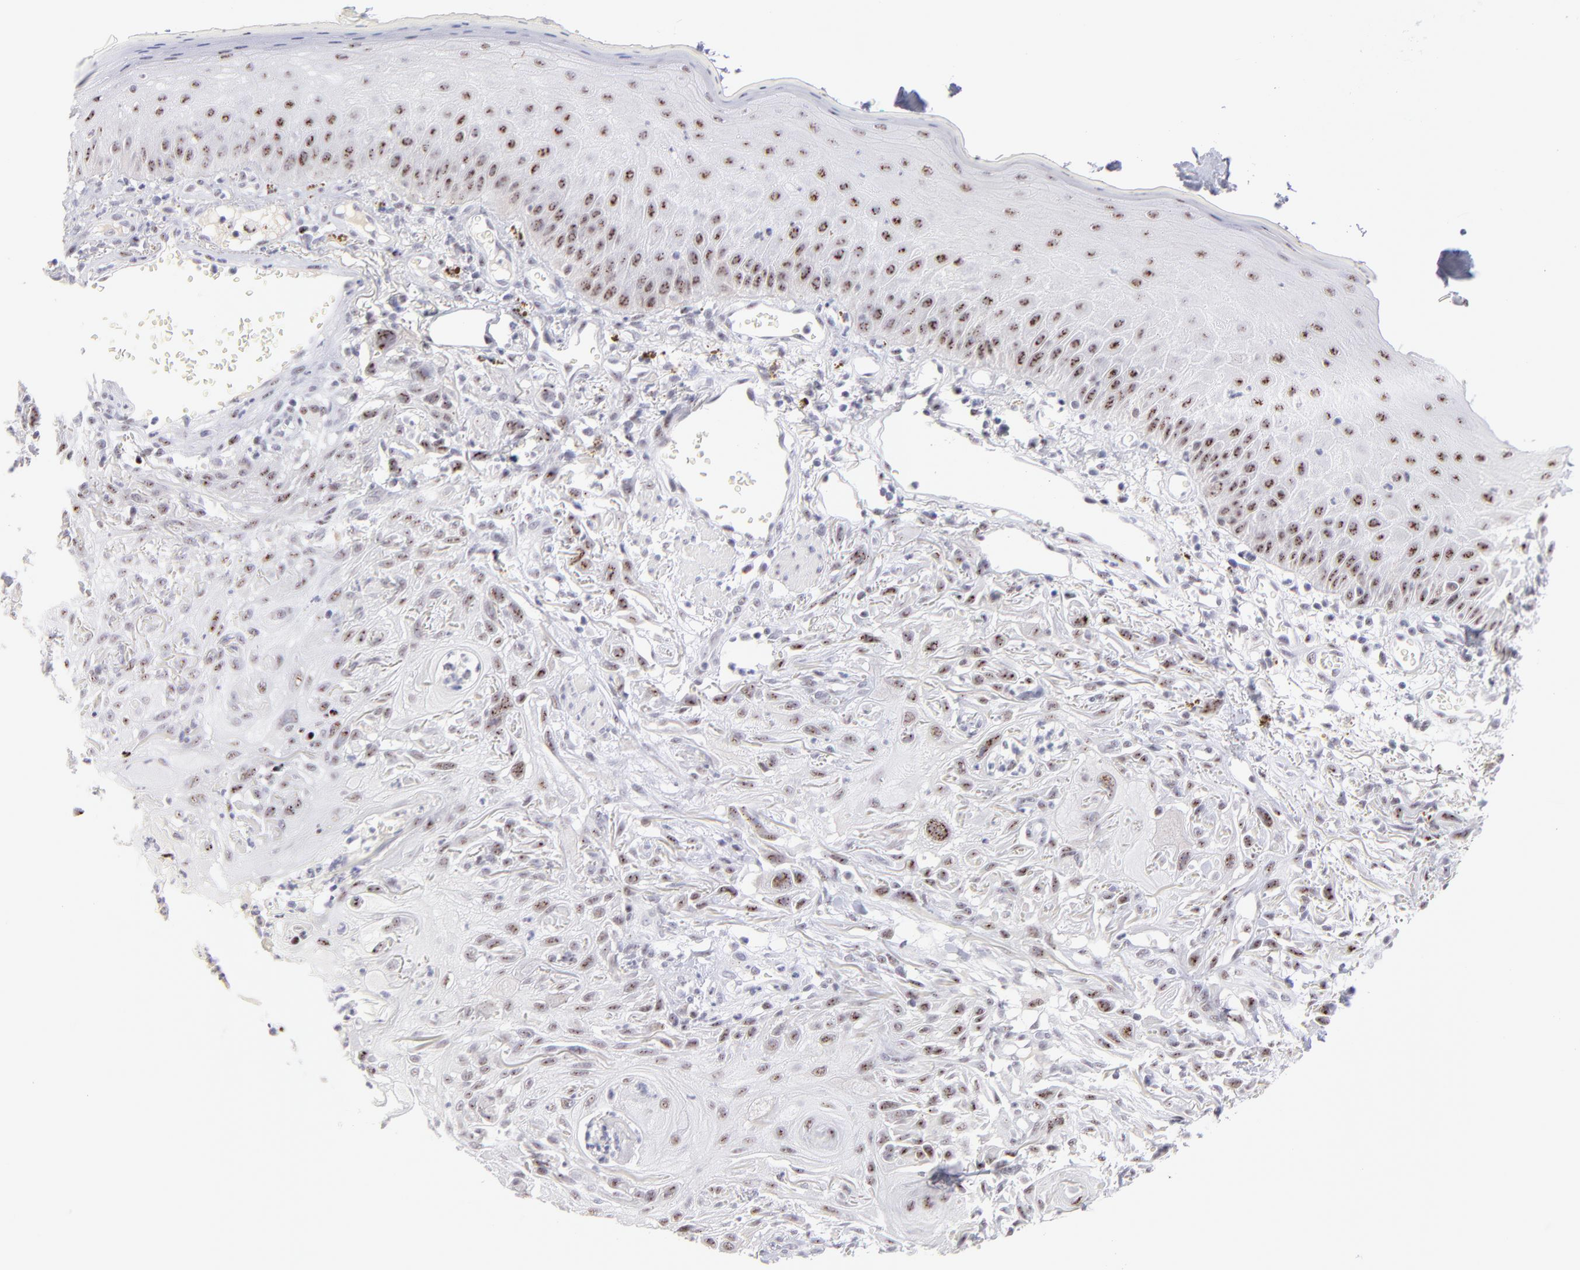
{"staining": {"intensity": "moderate", "quantity": ">75%", "location": "nuclear"}, "tissue": "skin cancer", "cell_type": "Tumor cells", "image_type": "cancer", "snomed": [{"axis": "morphology", "description": "Squamous cell carcinoma, NOS"}, {"axis": "topography", "description": "Skin"}], "caption": "A brown stain shows moderate nuclear staining of a protein in skin cancer (squamous cell carcinoma) tumor cells.", "gene": "CDC25C", "patient": {"sex": "female", "age": 59}}